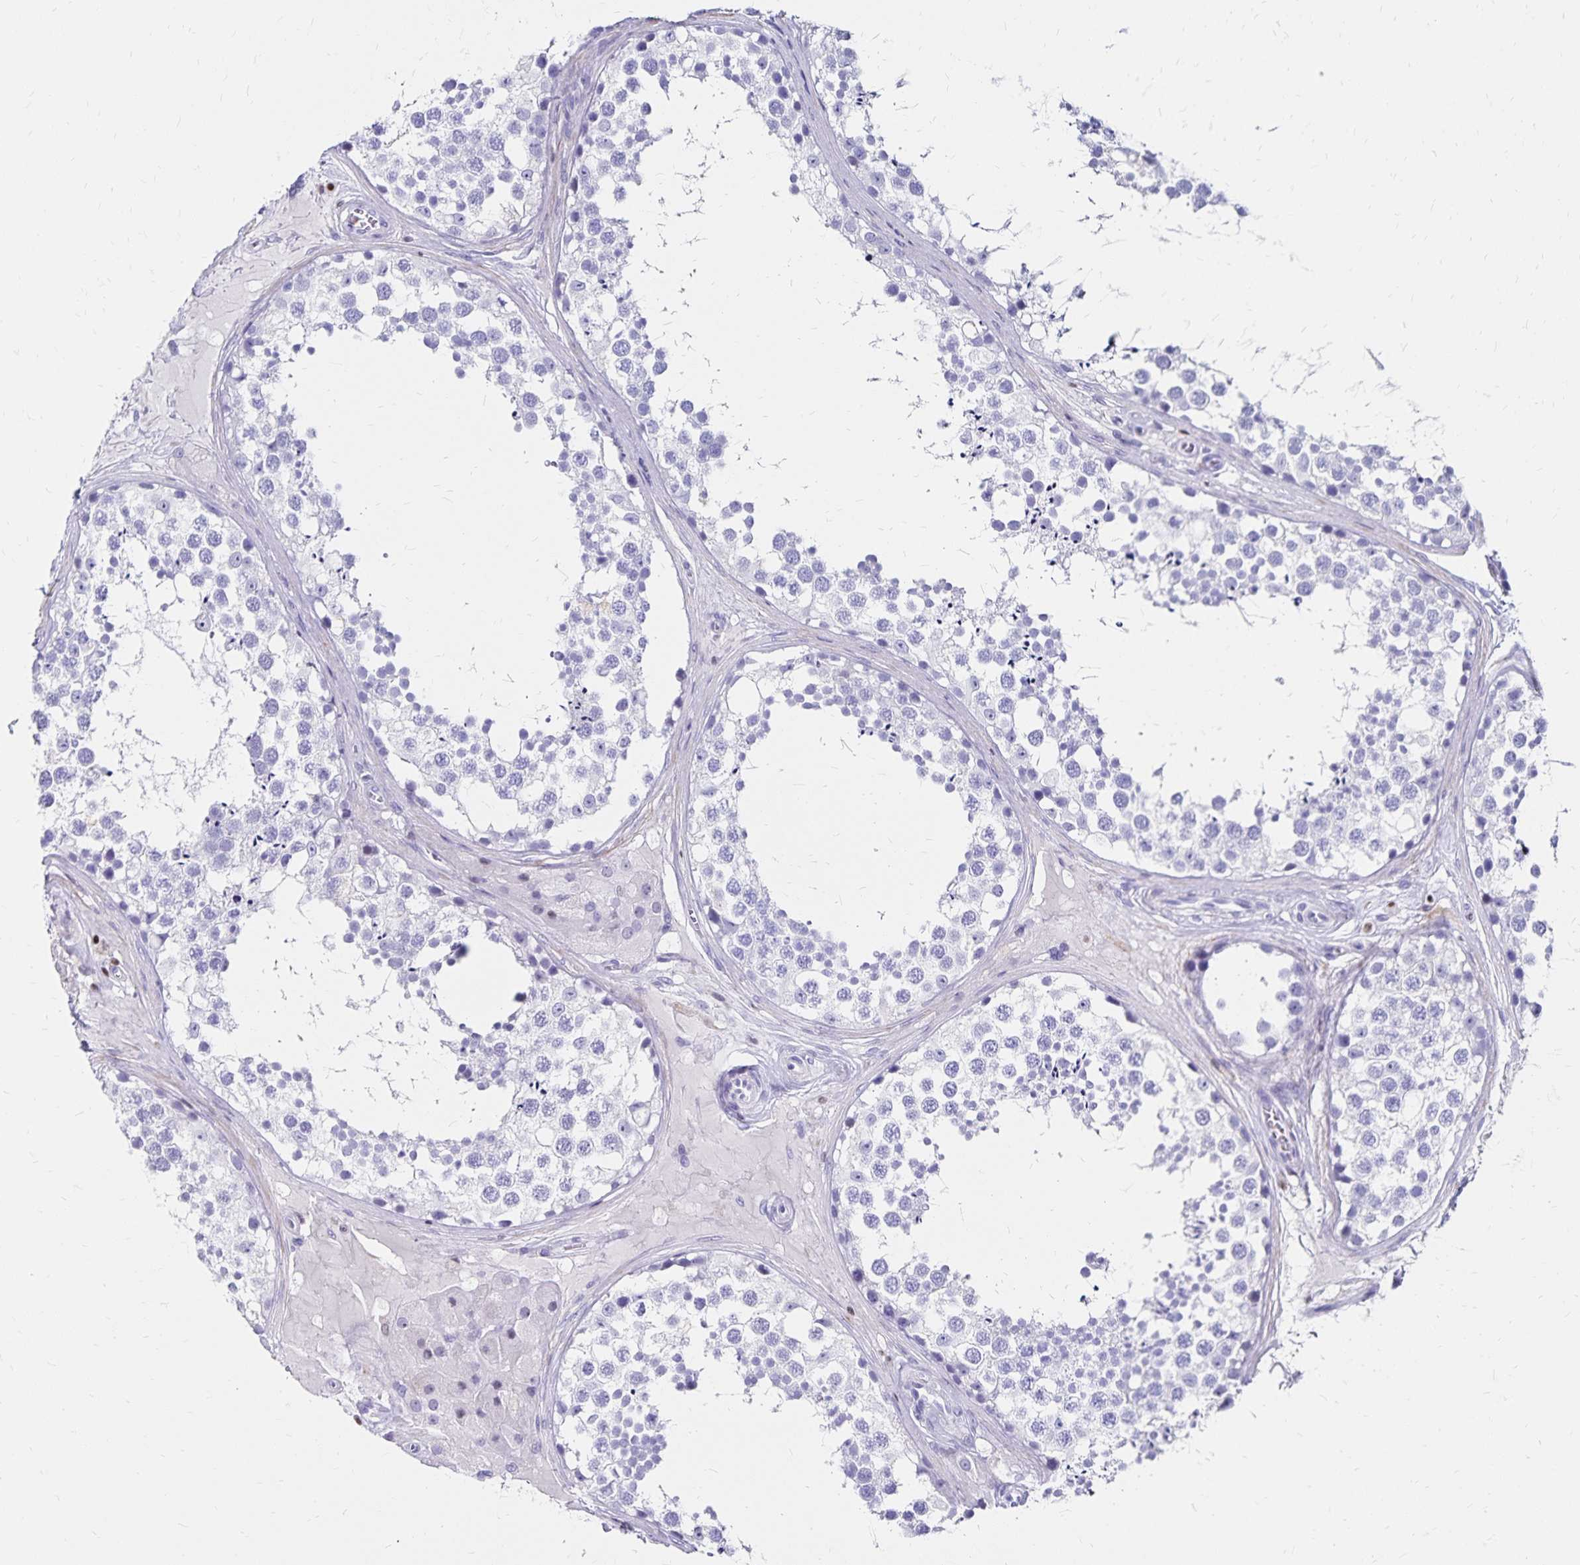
{"staining": {"intensity": "negative", "quantity": "none", "location": "none"}, "tissue": "testis", "cell_type": "Cells in seminiferous ducts", "image_type": "normal", "snomed": [{"axis": "morphology", "description": "Normal tissue, NOS"}, {"axis": "morphology", "description": "Seminoma, NOS"}, {"axis": "topography", "description": "Testis"}], "caption": "This is an immunohistochemistry (IHC) image of benign testis. There is no staining in cells in seminiferous ducts.", "gene": "IKZF1", "patient": {"sex": "male", "age": 65}}